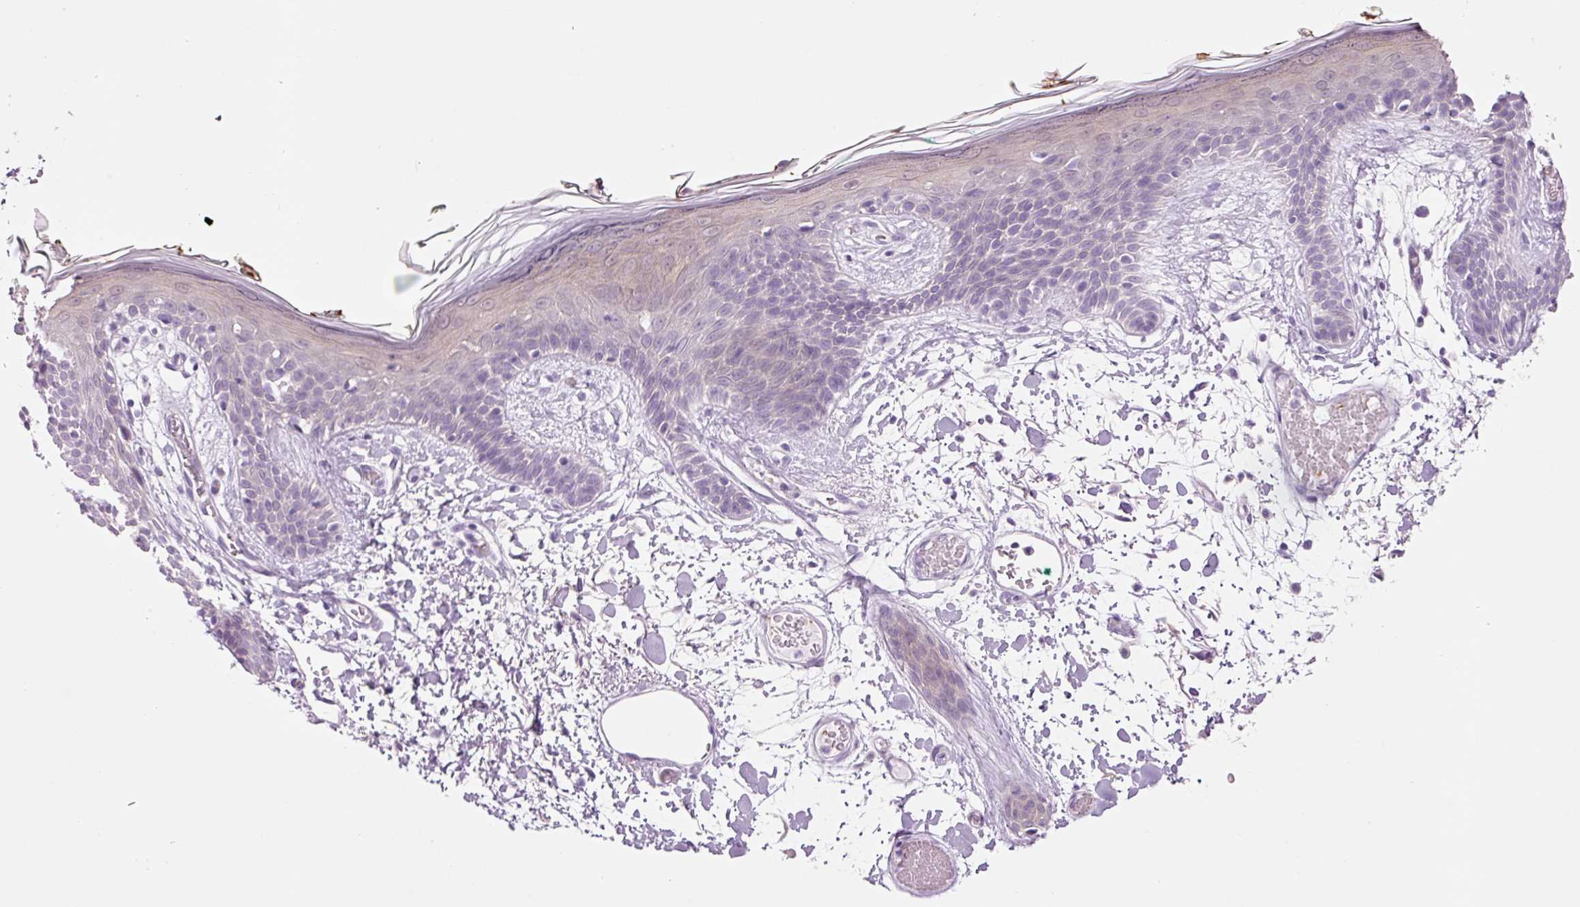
{"staining": {"intensity": "negative", "quantity": "none", "location": "none"}, "tissue": "skin", "cell_type": "Fibroblasts", "image_type": "normal", "snomed": [{"axis": "morphology", "description": "Normal tissue, NOS"}, {"axis": "topography", "description": "Skin"}], "caption": "An image of skin stained for a protein reveals no brown staining in fibroblasts.", "gene": "HSPA4L", "patient": {"sex": "male", "age": 79}}